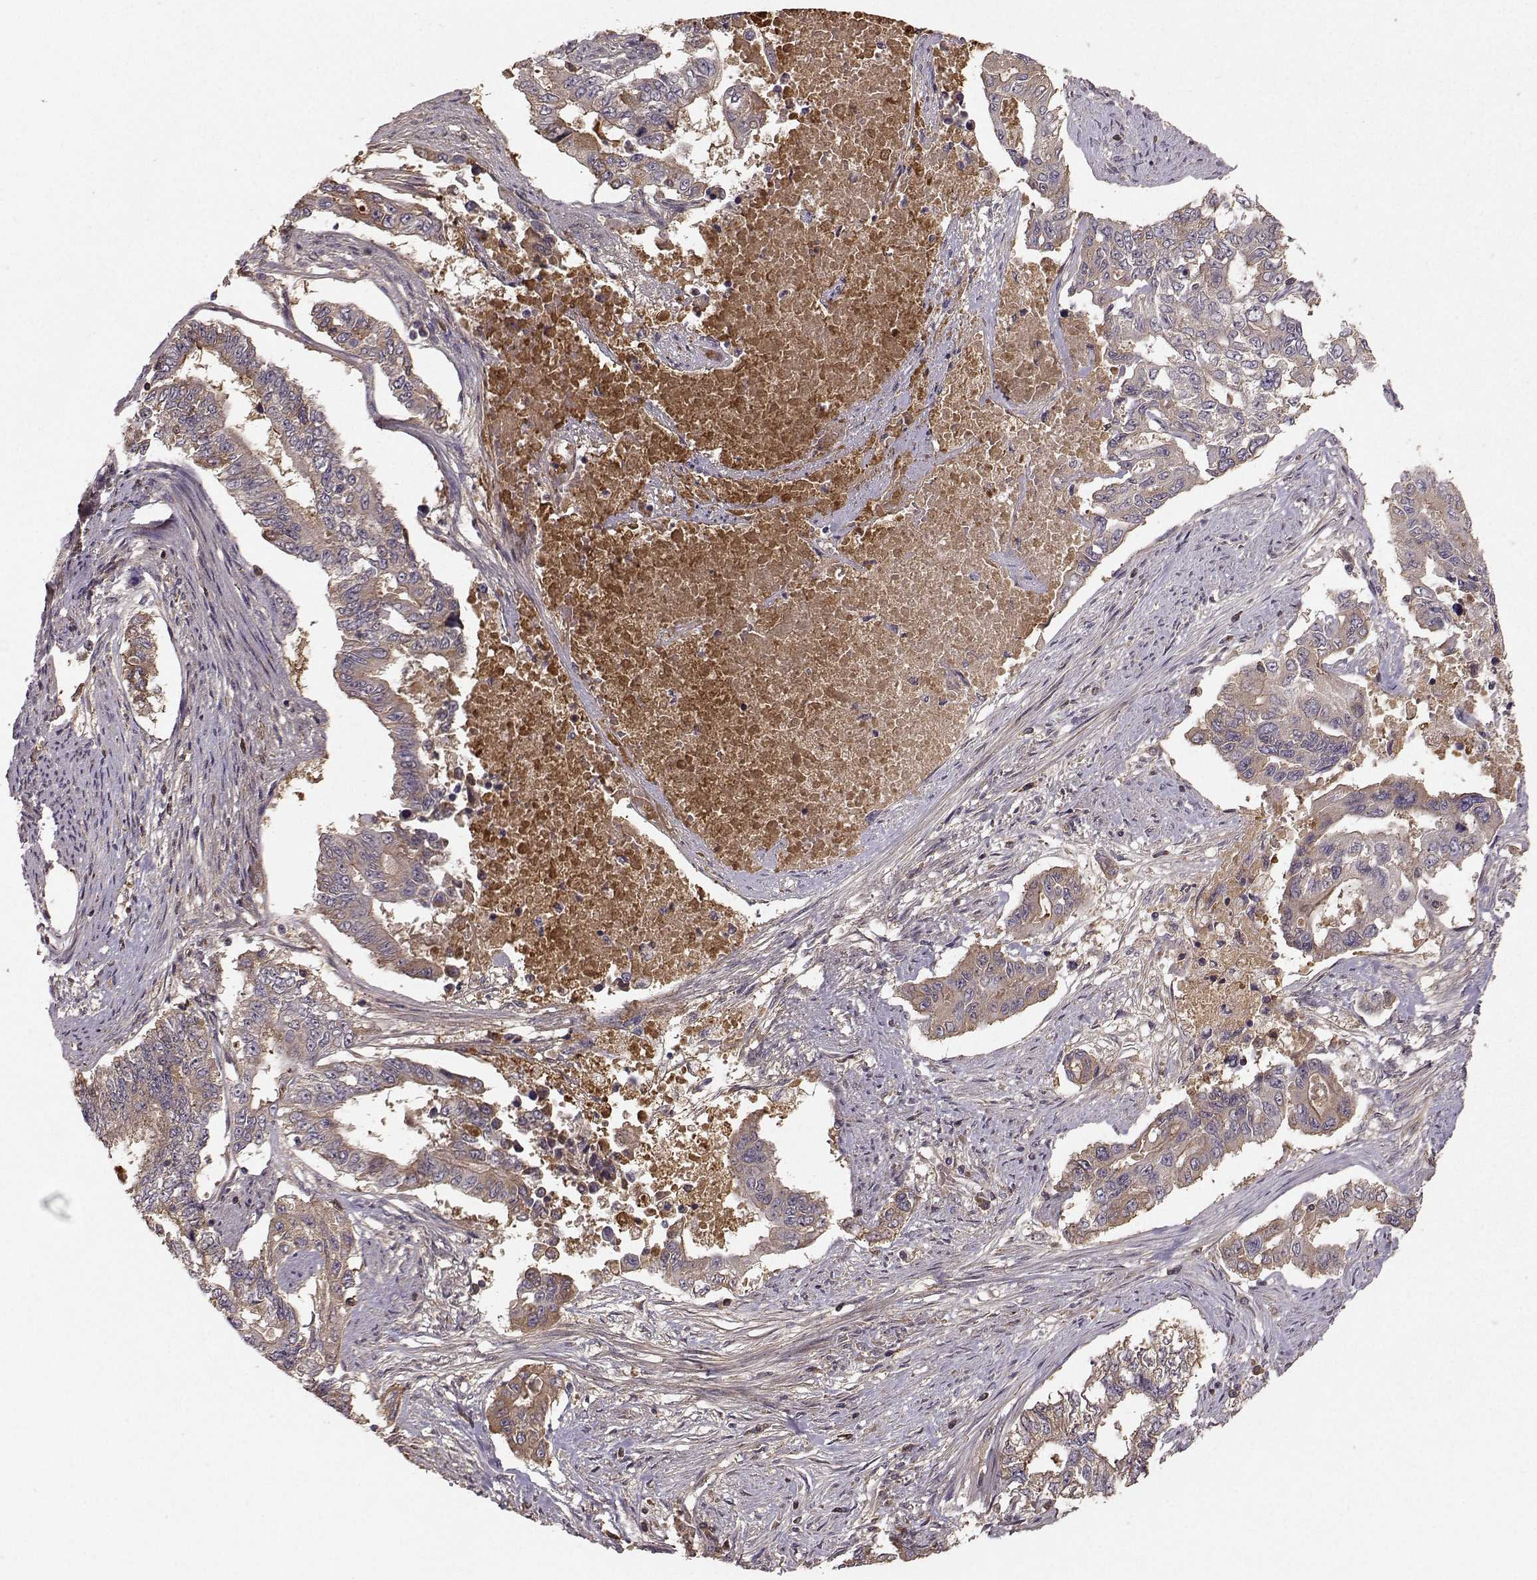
{"staining": {"intensity": "moderate", "quantity": "<25%", "location": "cytoplasmic/membranous"}, "tissue": "endometrial cancer", "cell_type": "Tumor cells", "image_type": "cancer", "snomed": [{"axis": "morphology", "description": "Adenocarcinoma, NOS"}, {"axis": "topography", "description": "Uterus"}], "caption": "The immunohistochemical stain highlights moderate cytoplasmic/membranous positivity in tumor cells of endometrial cancer tissue. (IHC, brightfield microscopy, high magnification).", "gene": "WNT6", "patient": {"sex": "female", "age": 59}}